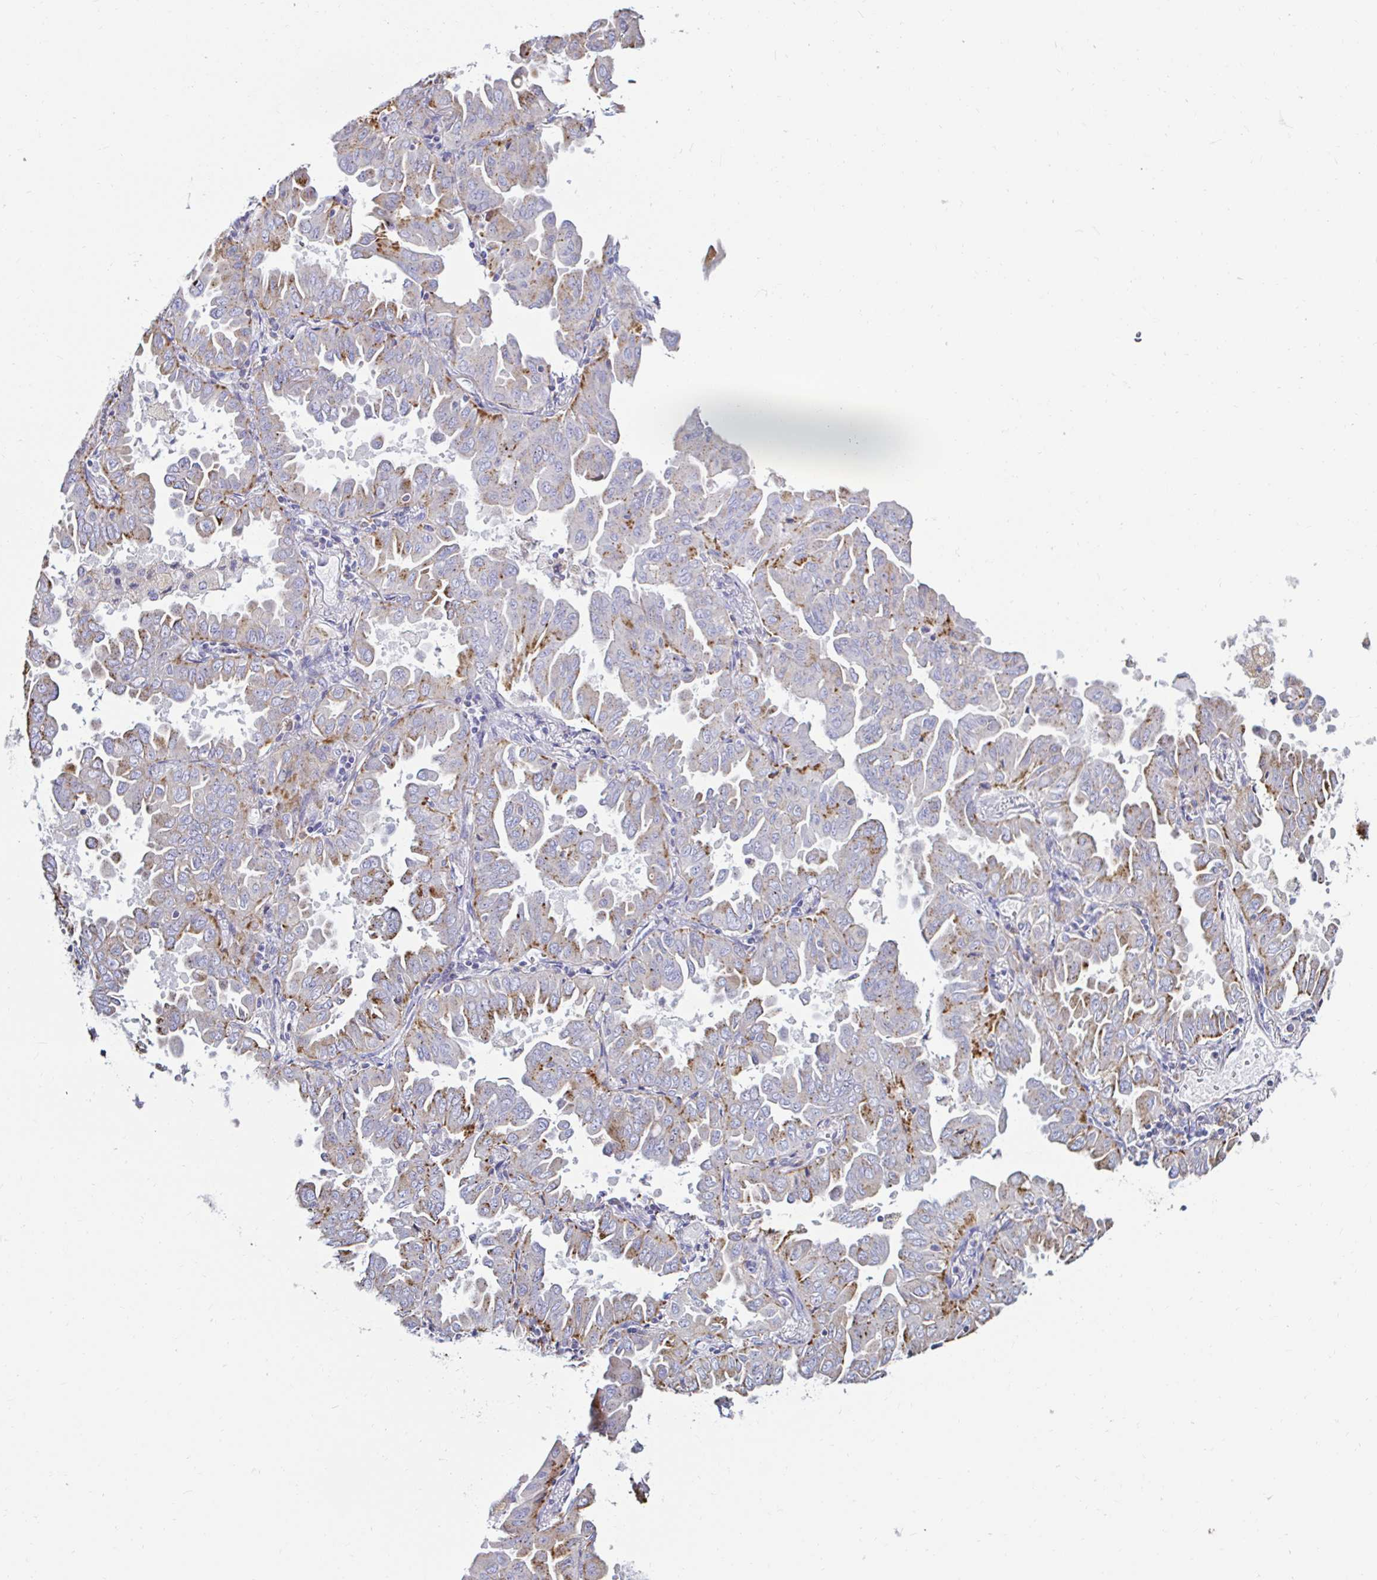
{"staining": {"intensity": "moderate", "quantity": "<25%", "location": "cytoplasmic/membranous"}, "tissue": "lung cancer", "cell_type": "Tumor cells", "image_type": "cancer", "snomed": [{"axis": "morphology", "description": "Adenocarcinoma, NOS"}, {"axis": "topography", "description": "Lung"}], "caption": "A micrograph of human lung cancer stained for a protein demonstrates moderate cytoplasmic/membranous brown staining in tumor cells.", "gene": "GALNS", "patient": {"sex": "male", "age": 64}}